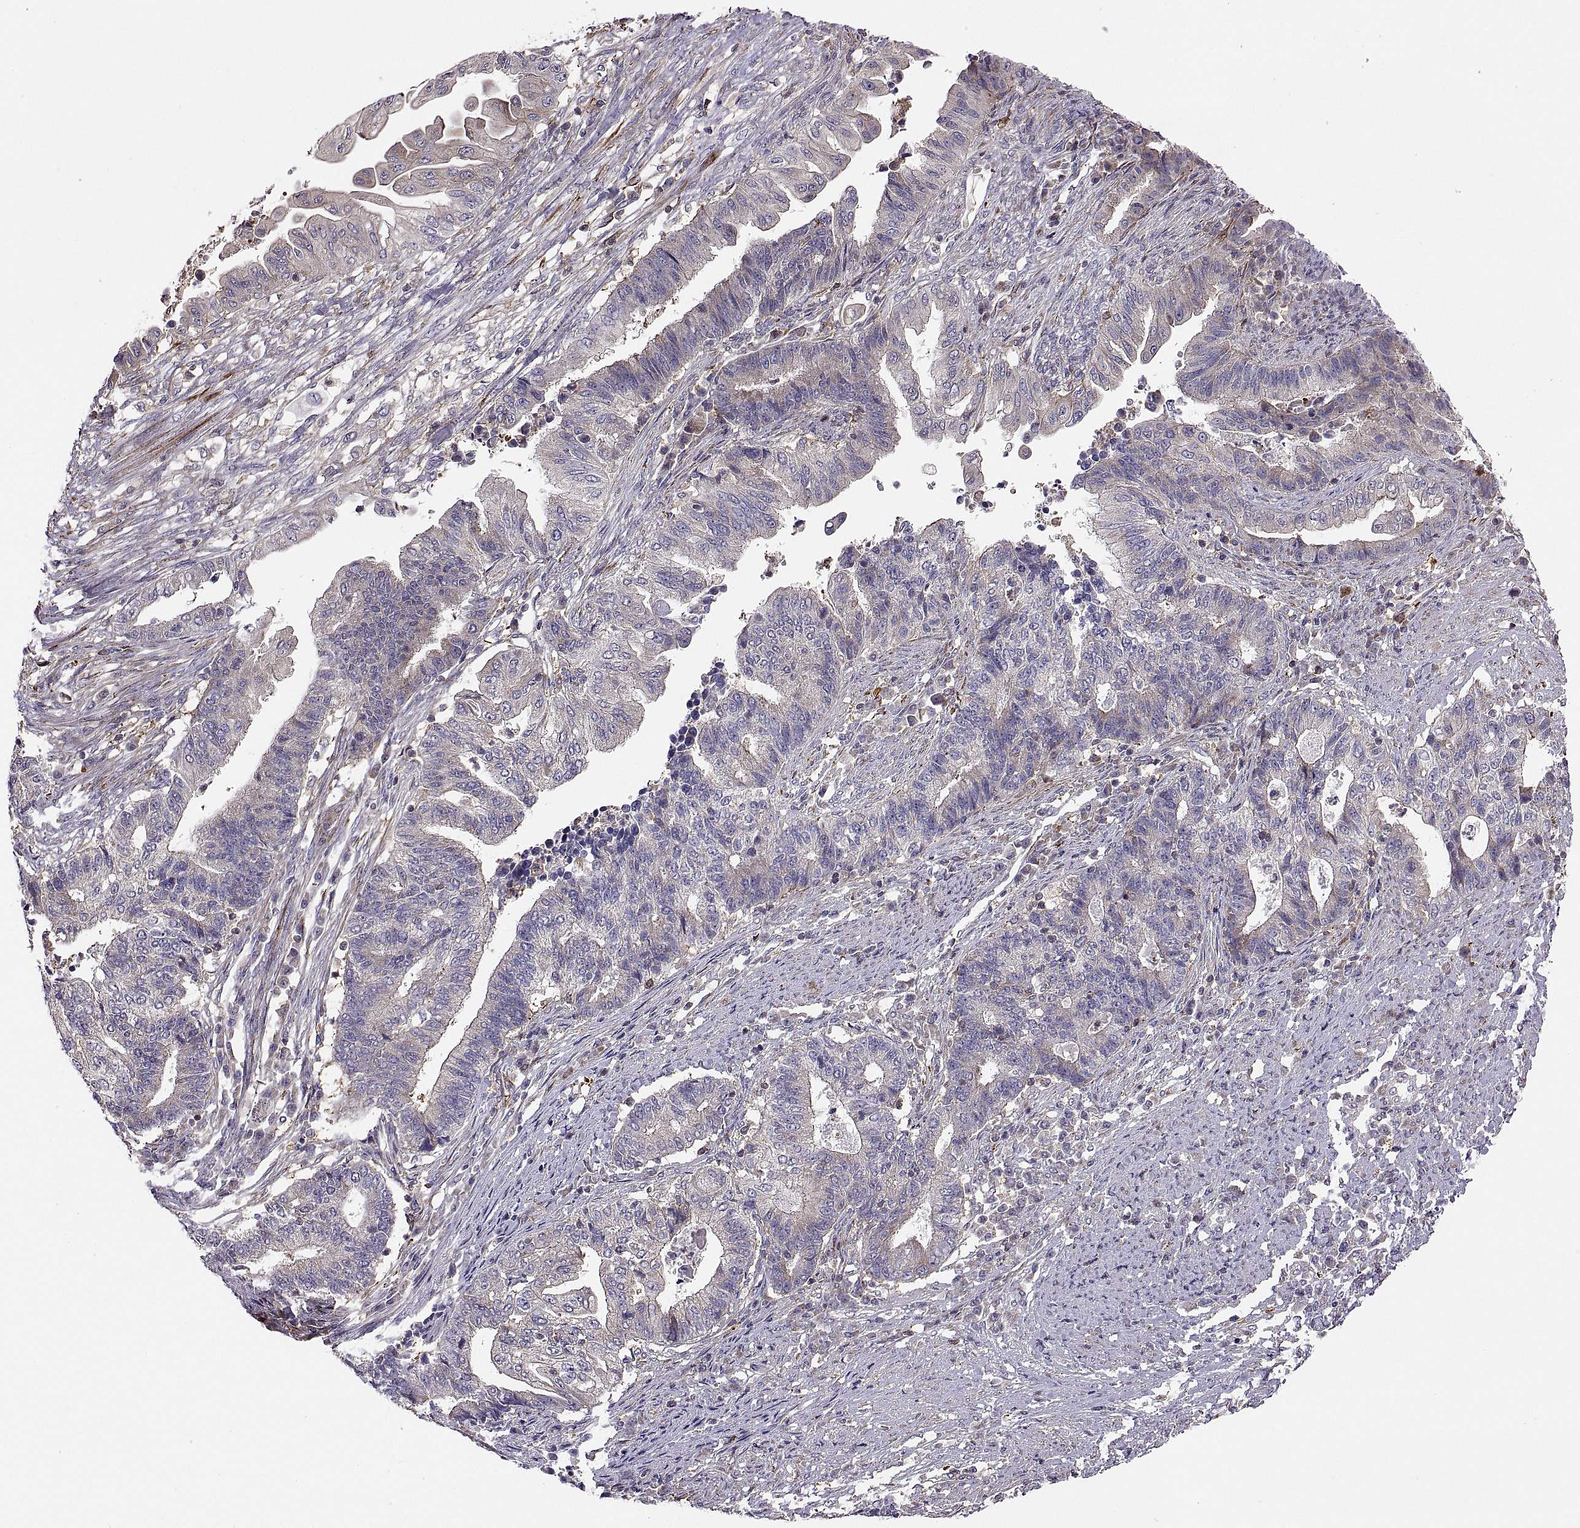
{"staining": {"intensity": "weak", "quantity": "<25%", "location": "cytoplasmic/membranous"}, "tissue": "endometrial cancer", "cell_type": "Tumor cells", "image_type": "cancer", "snomed": [{"axis": "morphology", "description": "Adenocarcinoma, NOS"}, {"axis": "topography", "description": "Uterus"}, {"axis": "topography", "description": "Endometrium"}], "caption": "Immunohistochemistry of human endometrial cancer exhibits no positivity in tumor cells.", "gene": "SPATA32", "patient": {"sex": "female", "age": 54}}